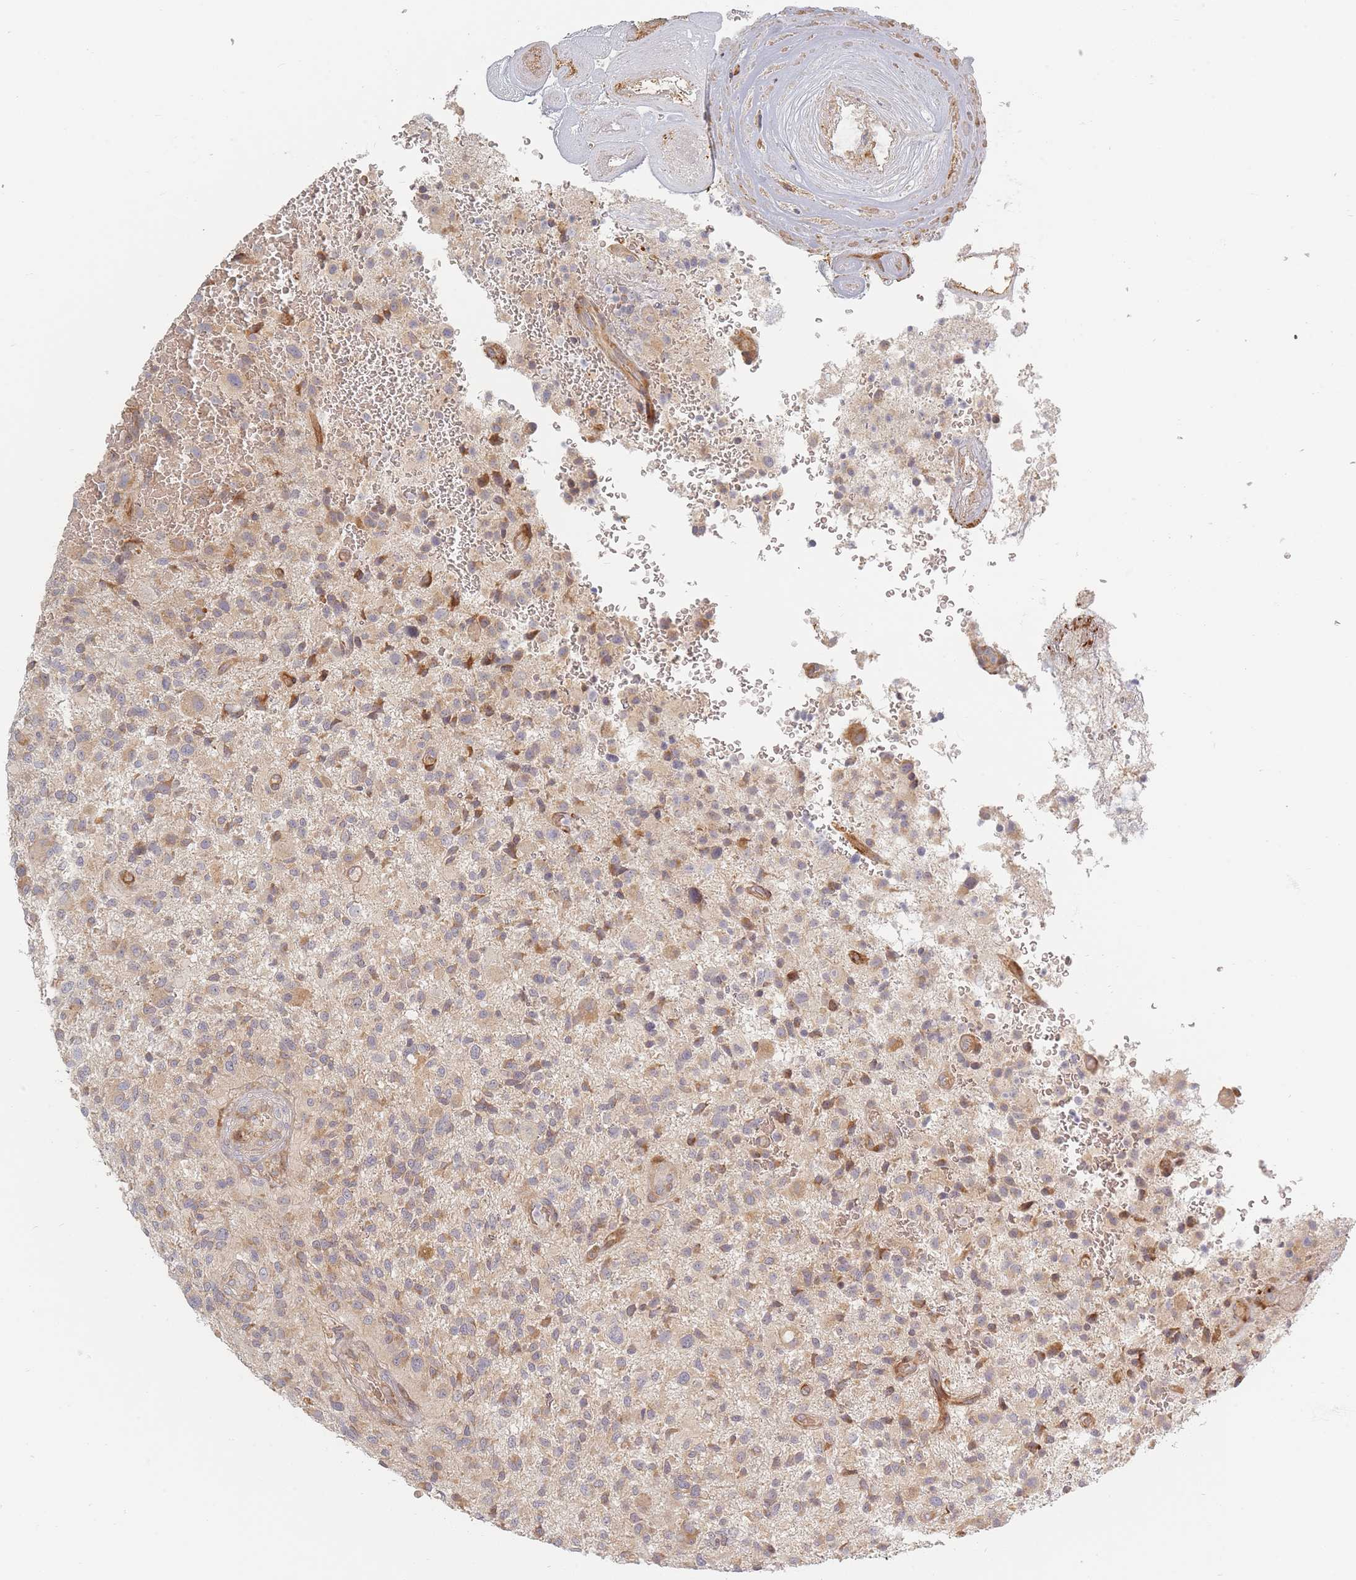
{"staining": {"intensity": "moderate", "quantity": "25%-75%", "location": "cytoplasmic/membranous"}, "tissue": "glioma", "cell_type": "Tumor cells", "image_type": "cancer", "snomed": [{"axis": "morphology", "description": "Glioma, malignant, High grade"}, {"axis": "topography", "description": "Brain"}], "caption": "Immunohistochemical staining of human malignant glioma (high-grade) exhibits medium levels of moderate cytoplasmic/membranous protein expression in about 25%-75% of tumor cells.", "gene": "ZKSCAN7", "patient": {"sex": "male", "age": 47}}